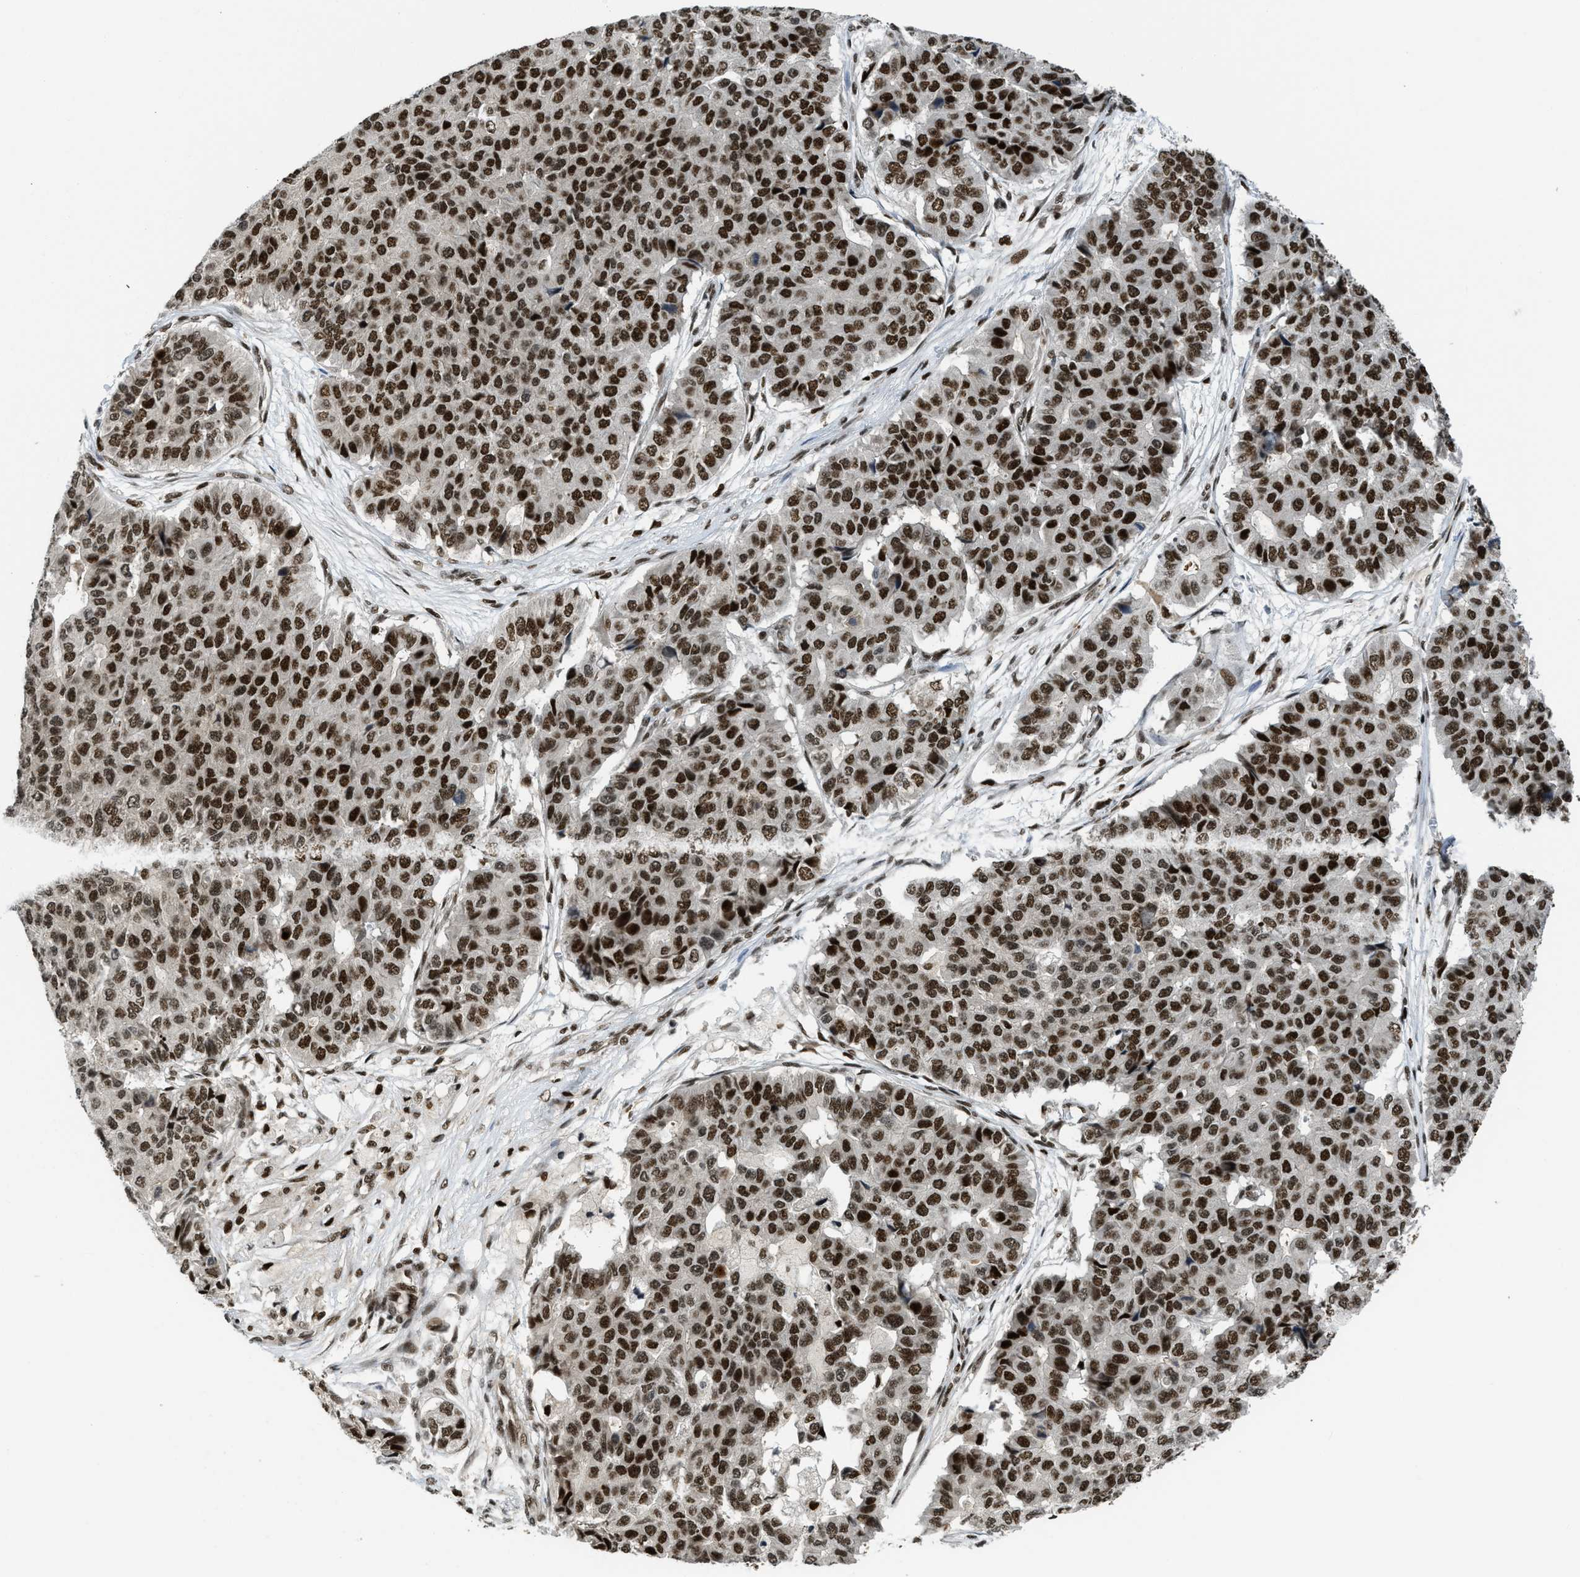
{"staining": {"intensity": "strong", "quantity": ">75%", "location": "nuclear"}, "tissue": "pancreatic cancer", "cell_type": "Tumor cells", "image_type": "cancer", "snomed": [{"axis": "morphology", "description": "Adenocarcinoma, NOS"}, {"axis": "topography", "description": "Pancreas"}], "caption": "Strong nuclear positivity is appreciated in about >75% of tumor cells in pancreatic adenocarcinoma.", "gene": "RFX5", "patient": {"sex": "male", "age": 50}}